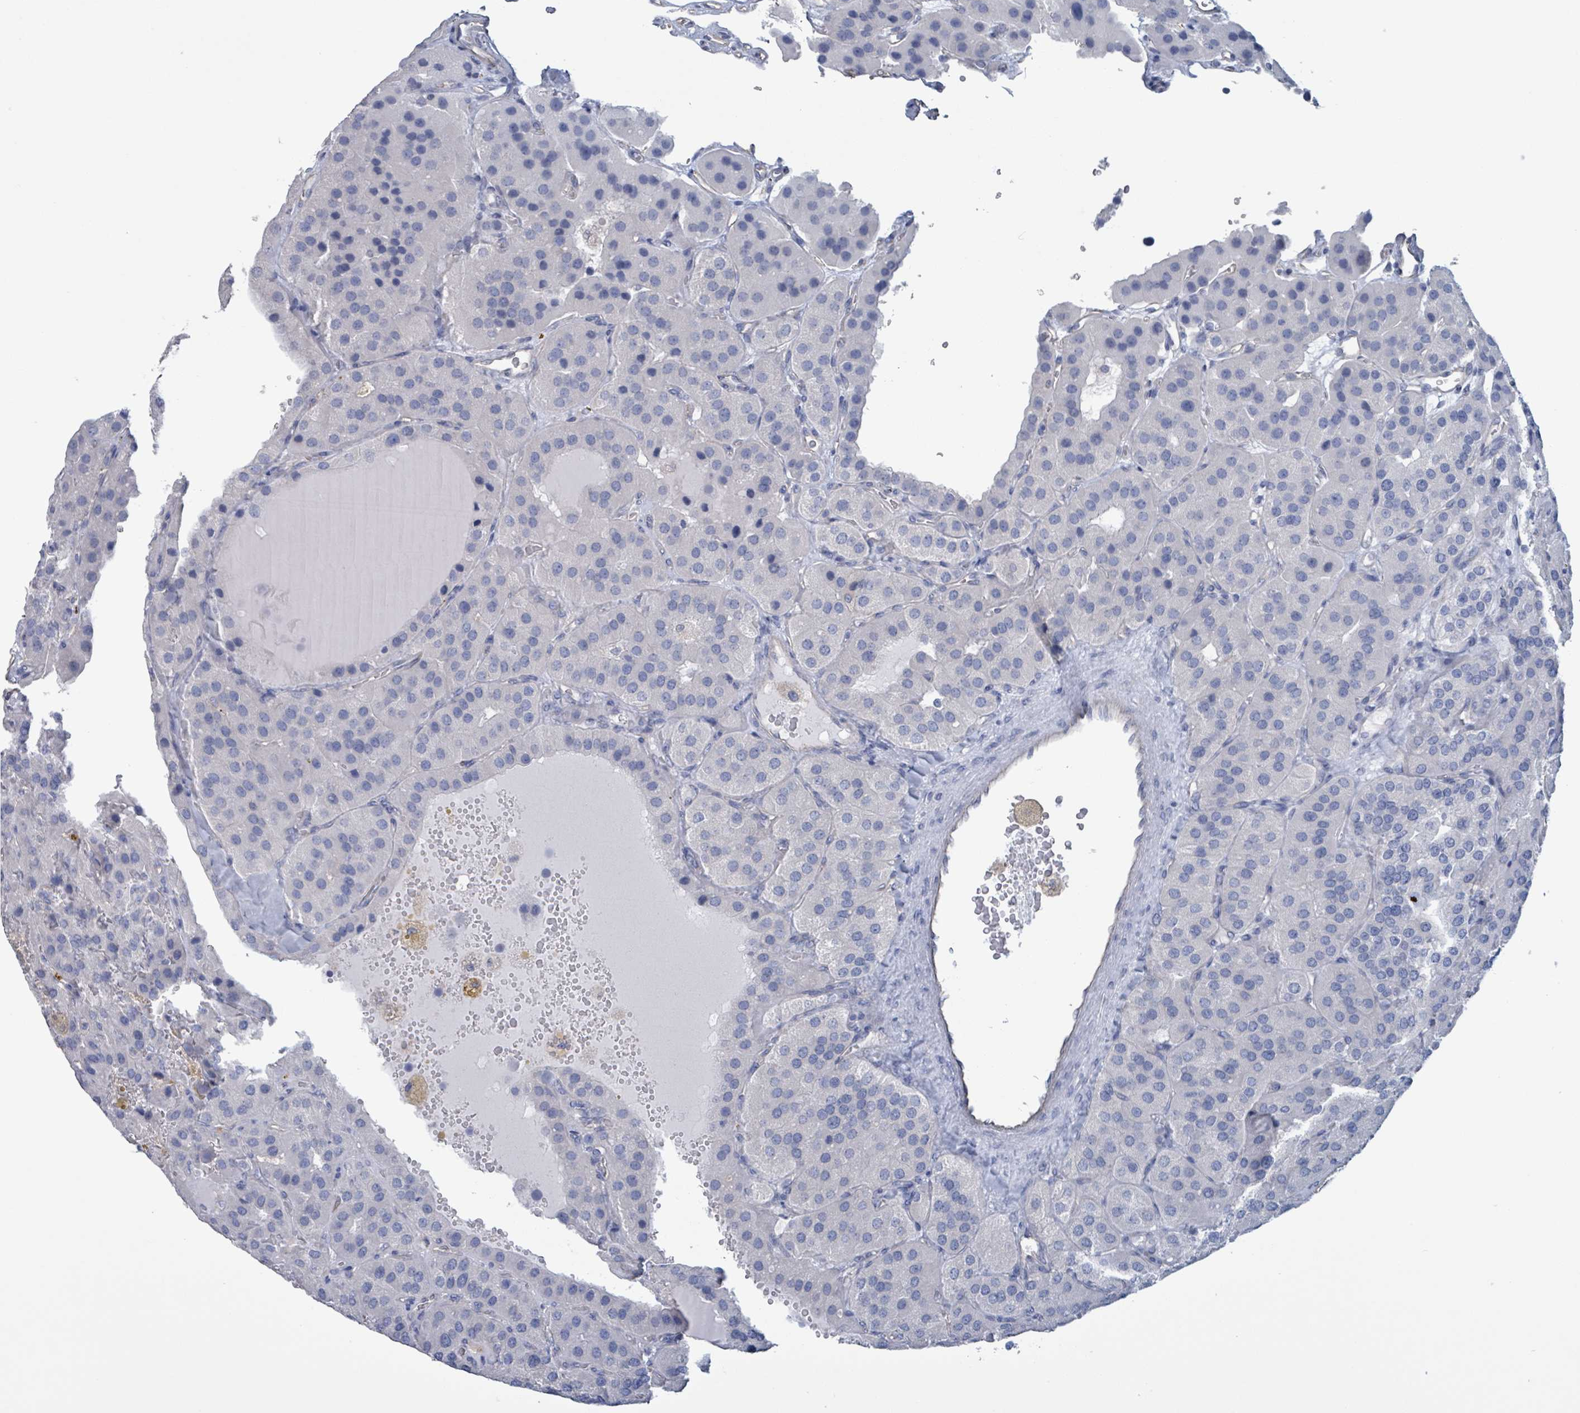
{"staining": {"intensity": "negative", "quantity": "none", "location": "none"}, "tissue": "parathyroid gland", "cell_type": "Glandular cells", "image_type": "normal", "snomed": [{"axis": "morphology", "description": "Normal tissue, NOS"}, {"axis": "morphology", "description": "Adenoma, NOS"}, {"axis": "topography", "description": "Parathyroid gland"}], "caption": "Immunohistochemistry of unremarkable parathyroid gland demonstrates no staining in glandular cells.", "gene": "CT45A10", "patient": {"sex": "female", "age": 86}}